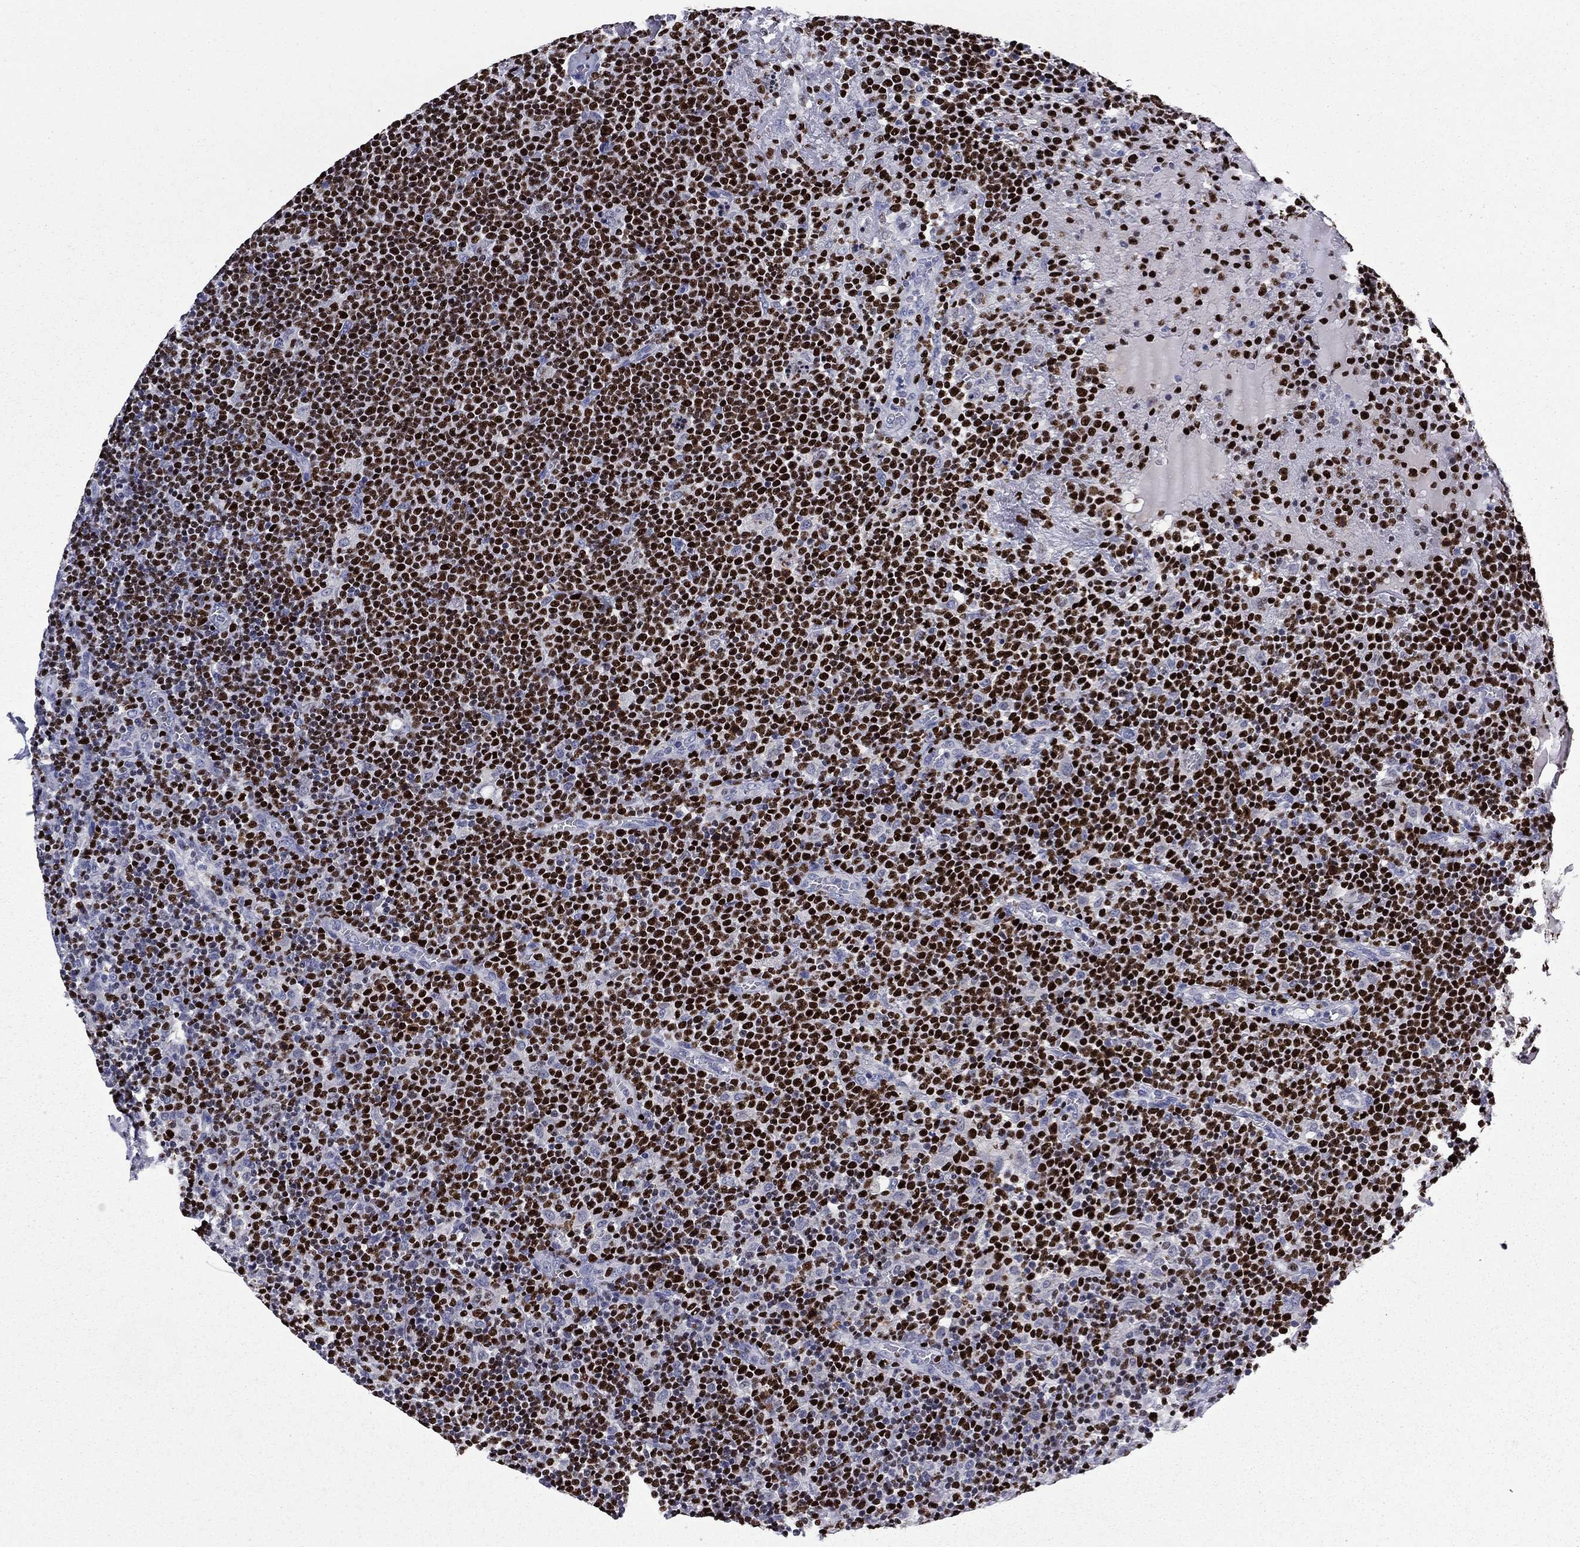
{"staining": {"intensity": "strong", "quantity": ">75%", "location": "nuclear"}, "tissue": "lymphoma", "cell_type": "Tumor cells", "image_type": "cancer", "snomed": [{"axis": "morphology", "description": "Malignant lymphoma, non-Hodgkin's type, High grade"}, {"axis": "topography", "description": "Lymph node"}], "caption": "Immunohistochemistry (DAB) staining of malignant lymphoma, non-Hodgkin's type (high-grade) displays strong nuclear protein staining in about >75% of tumor cells.", "gene": "IKZF3", "patient": {"sex": "male", "age": 61}}